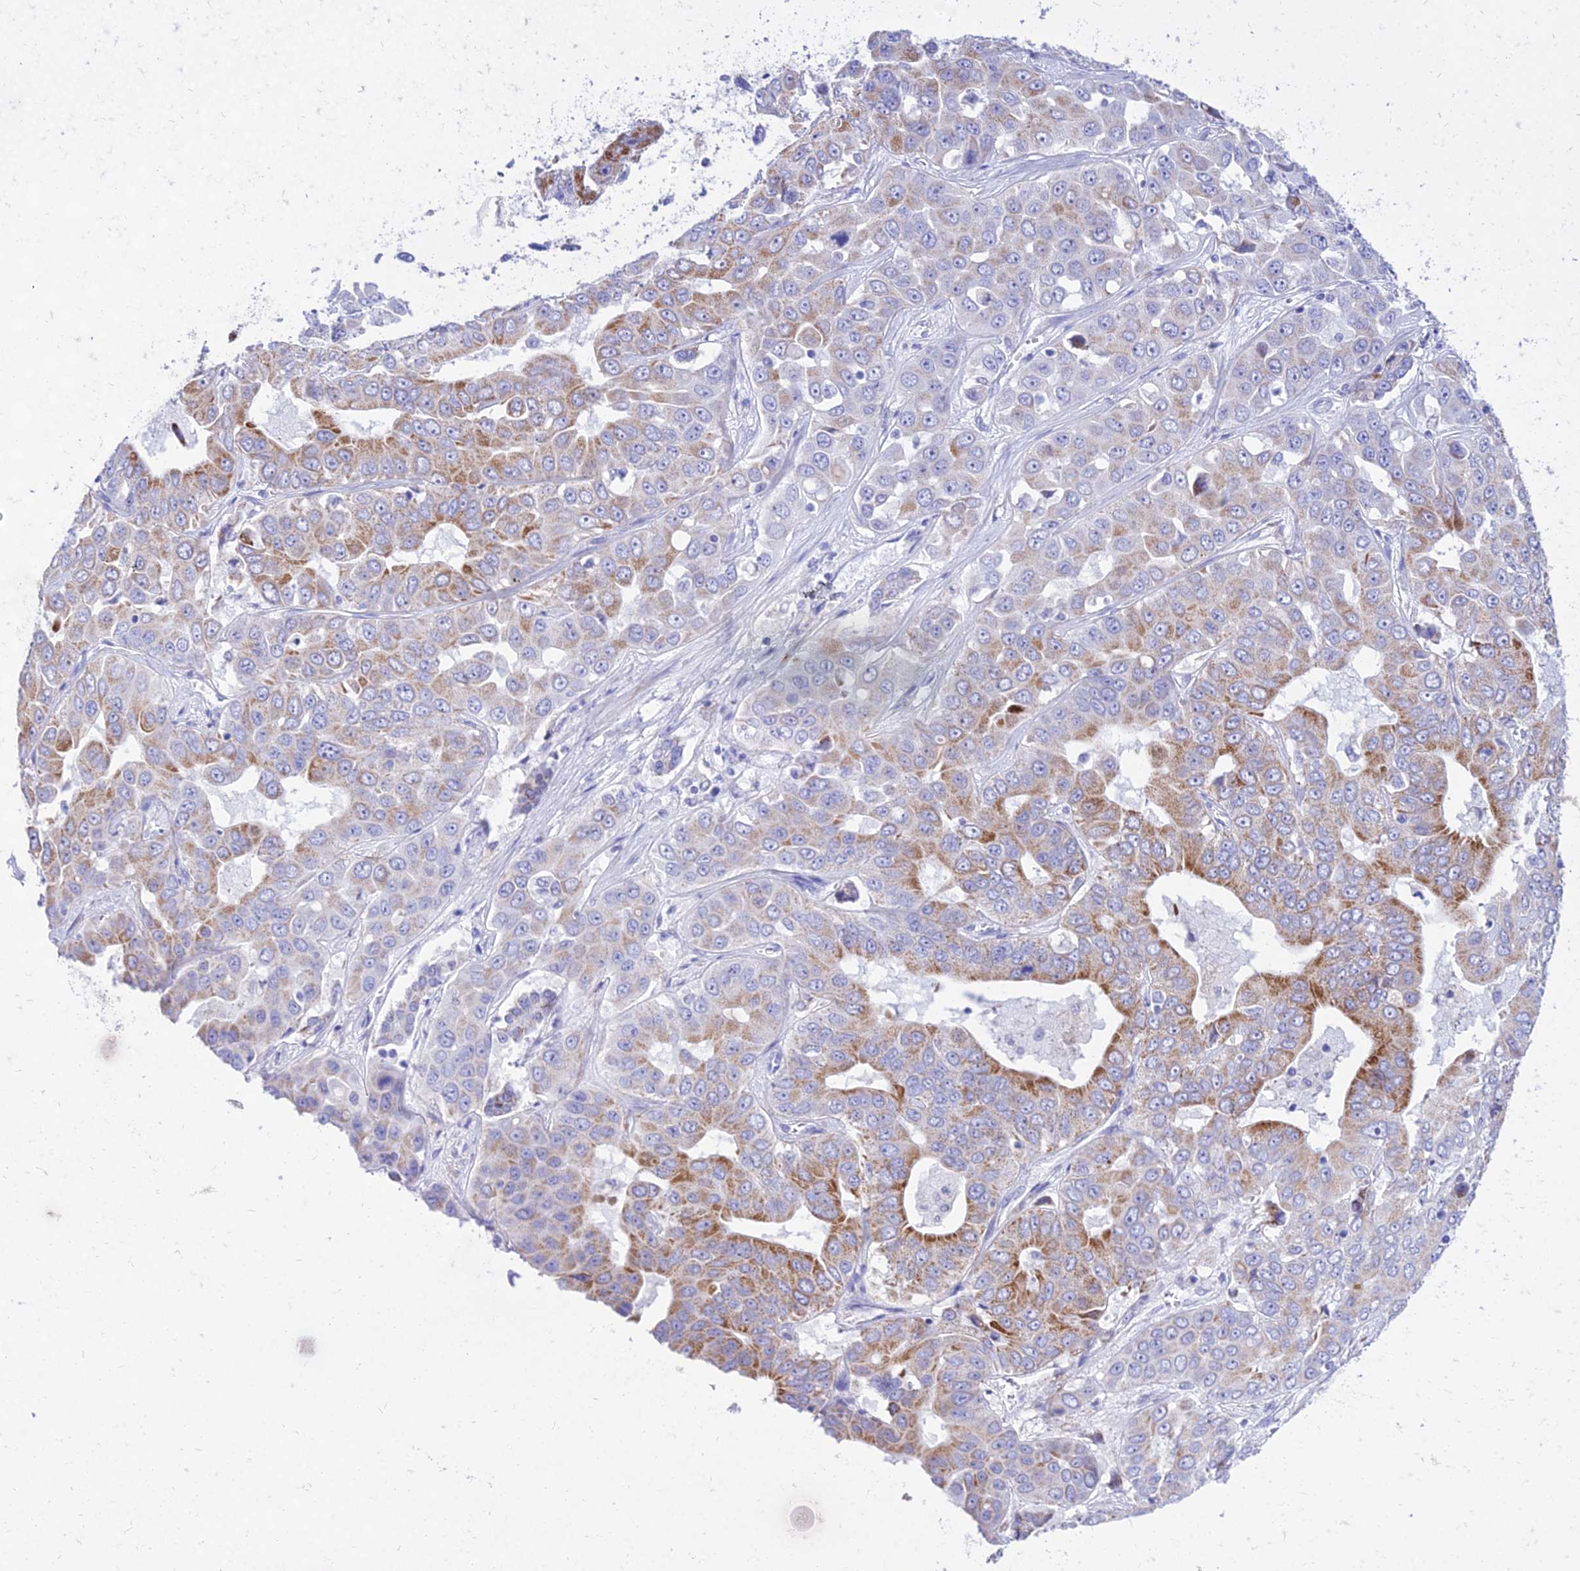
{"staining": {"intensity": "moderate", "quantity": "25%-75%", "location": "cytoplasmic/membranous"}, "tissue": "liver cancer", "cell_type": "Tumor cells", "image_type": "cancer", "snomed": [{"axis": "morphology", "description": "Cholangiocarcinoma"}, {"axis": "topography", "description": "Liver"}], "caption": "Immunohistochemistry histopathology image of neoplastic tissue: human cholangiocarcinoma (liver) stained using IHC exhibits medium levels of moderate protein expression localized specifically in the cytoplasmic/membranous of tumor cells, appearing as a cytoplasmic/membranous brown color.", "gene": "PKN3", "patient": {"sex": "female", "age": 52}}